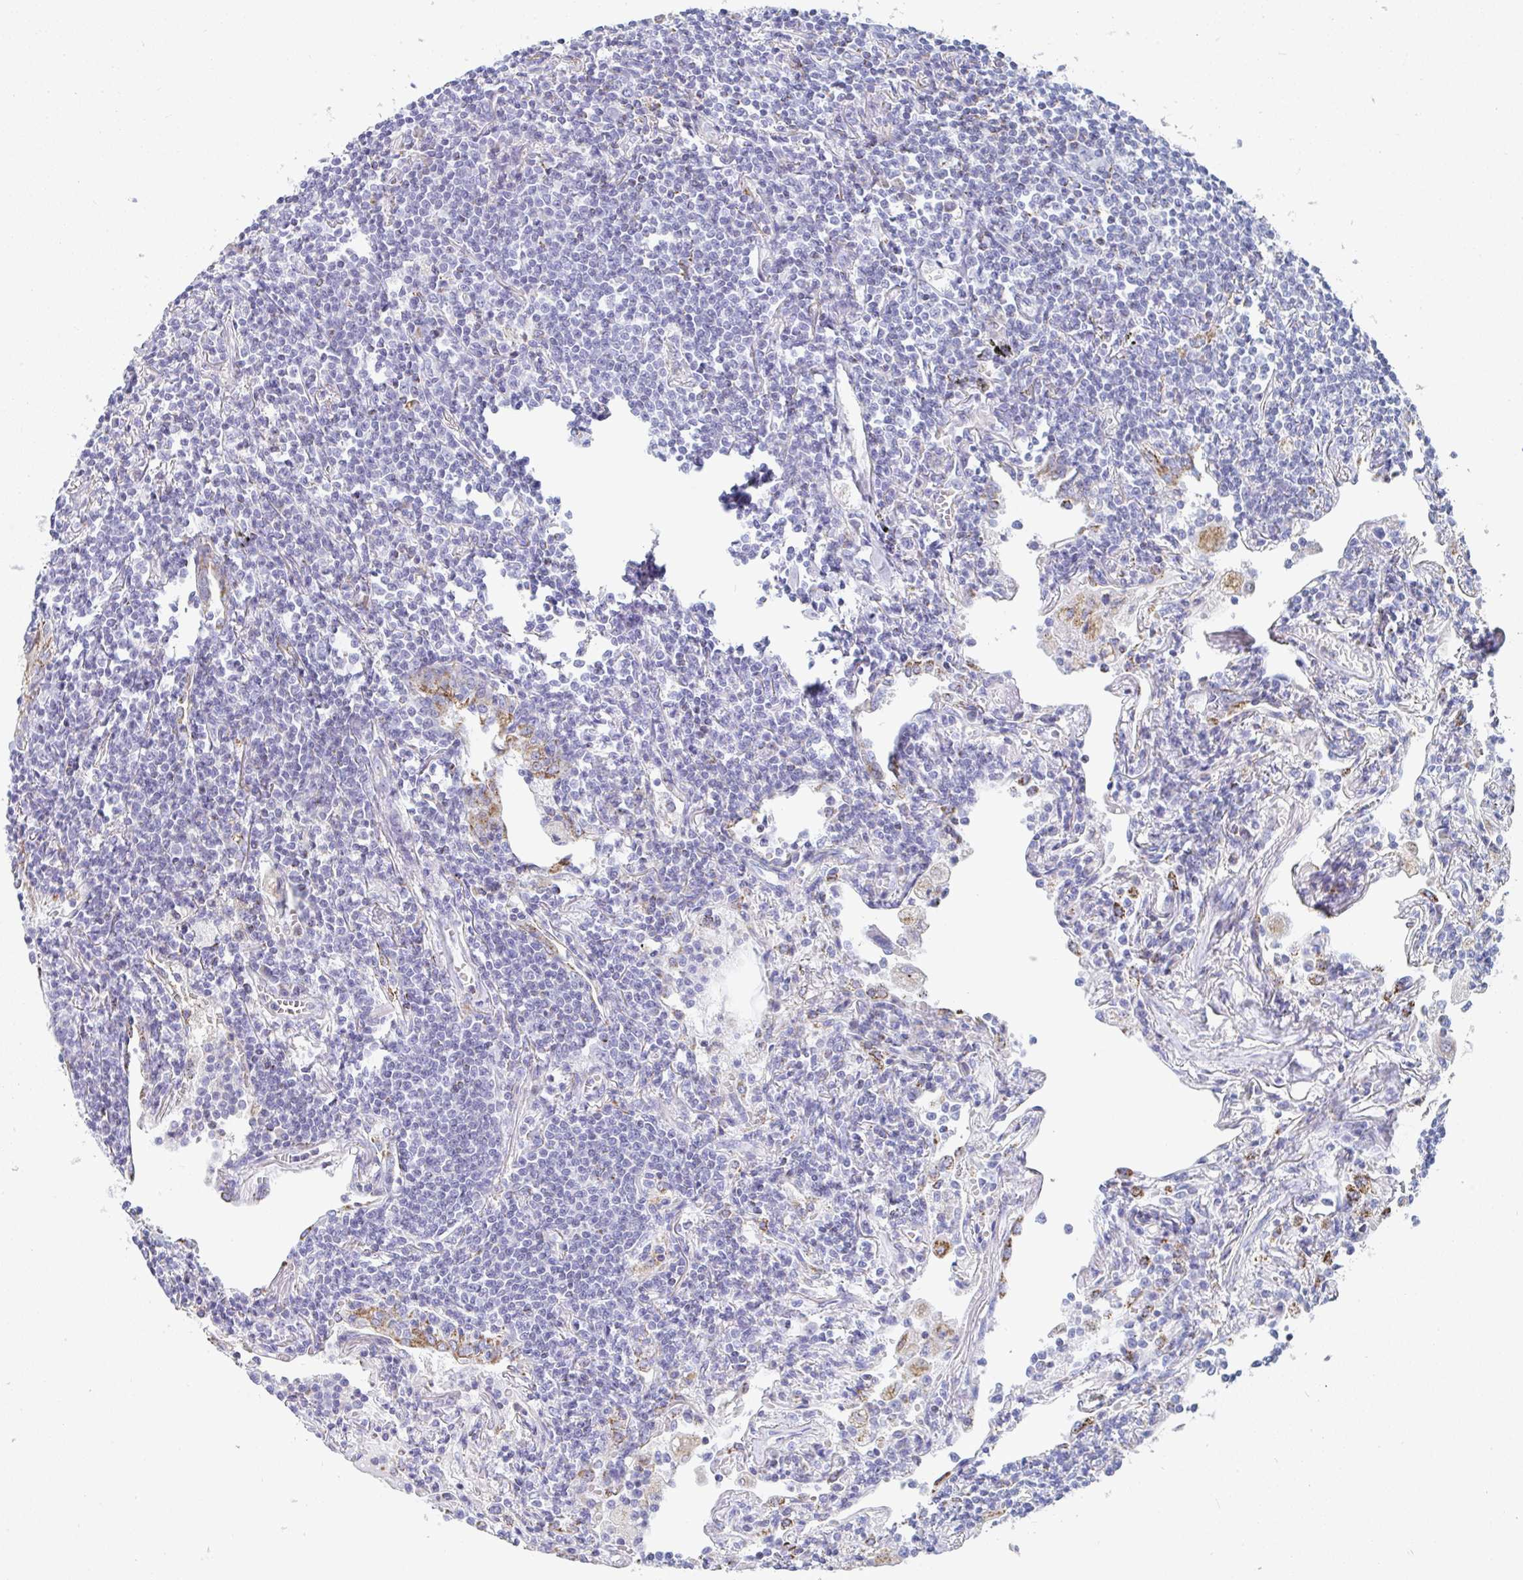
{"staining": {"intensity": "negative", "quantity": "none", "location": "none"}, "tissue": "lymphoma", "cell_type": "Tumor cells", "image_type": "cancer", "snomed": [{"axis": "morphology", "description": "Malignant lymphoma, non-Hodgkin's type, Low grade"}, {"axis": "topography", "description": "Lung"}], "caption": "Immunohistochemistry (IHC) micrograph of human lymphoma stained for a protein (brown), which demonstrates no expression in tumor cells.", "gene": "MGAM2", "patient": {"sex": "female", "age": 71}}